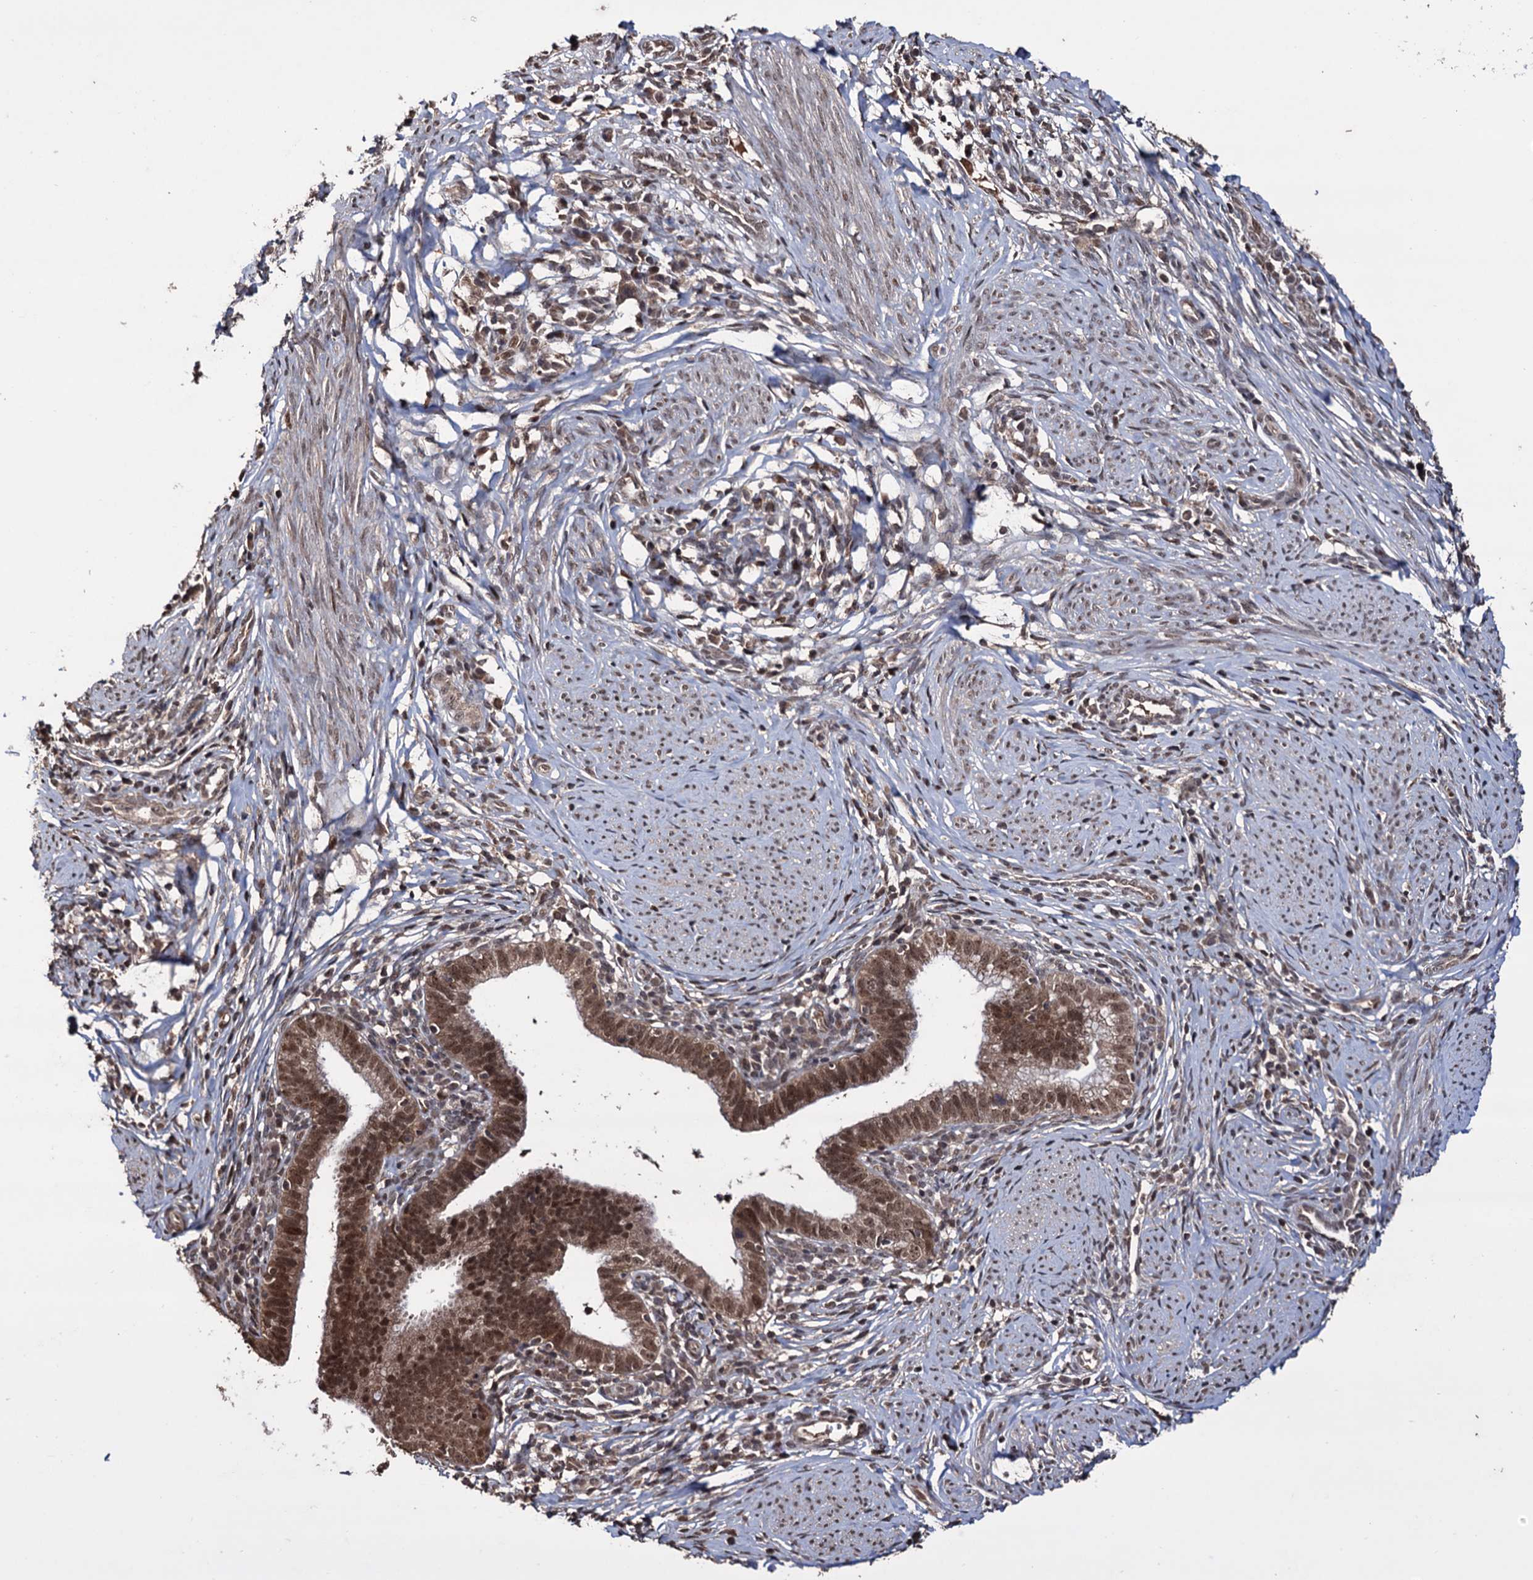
{"staining": {"intensity": "moderate", "quantity": "25%-75%", "location": "cytoplasmic/membranous,nuclear"}, "tissue": "cervical cancer", "cell_type": "Tumor cells", "image_type": "cancer", "snomed": [{"axis": "morphology", "description": "Adenocarcinoma, NOS"}, {"axis": "topography", "description": "Cervix"}], "caption": "Immunohistochemical staining of cervical adenocarcinoma reveals moderate cytoplasmic/membranous and nuclear protein expression in approximately 25%-75% of tumor cells.", "gene": "KLF5", "patient": {"sex": "female", "age": 36}}